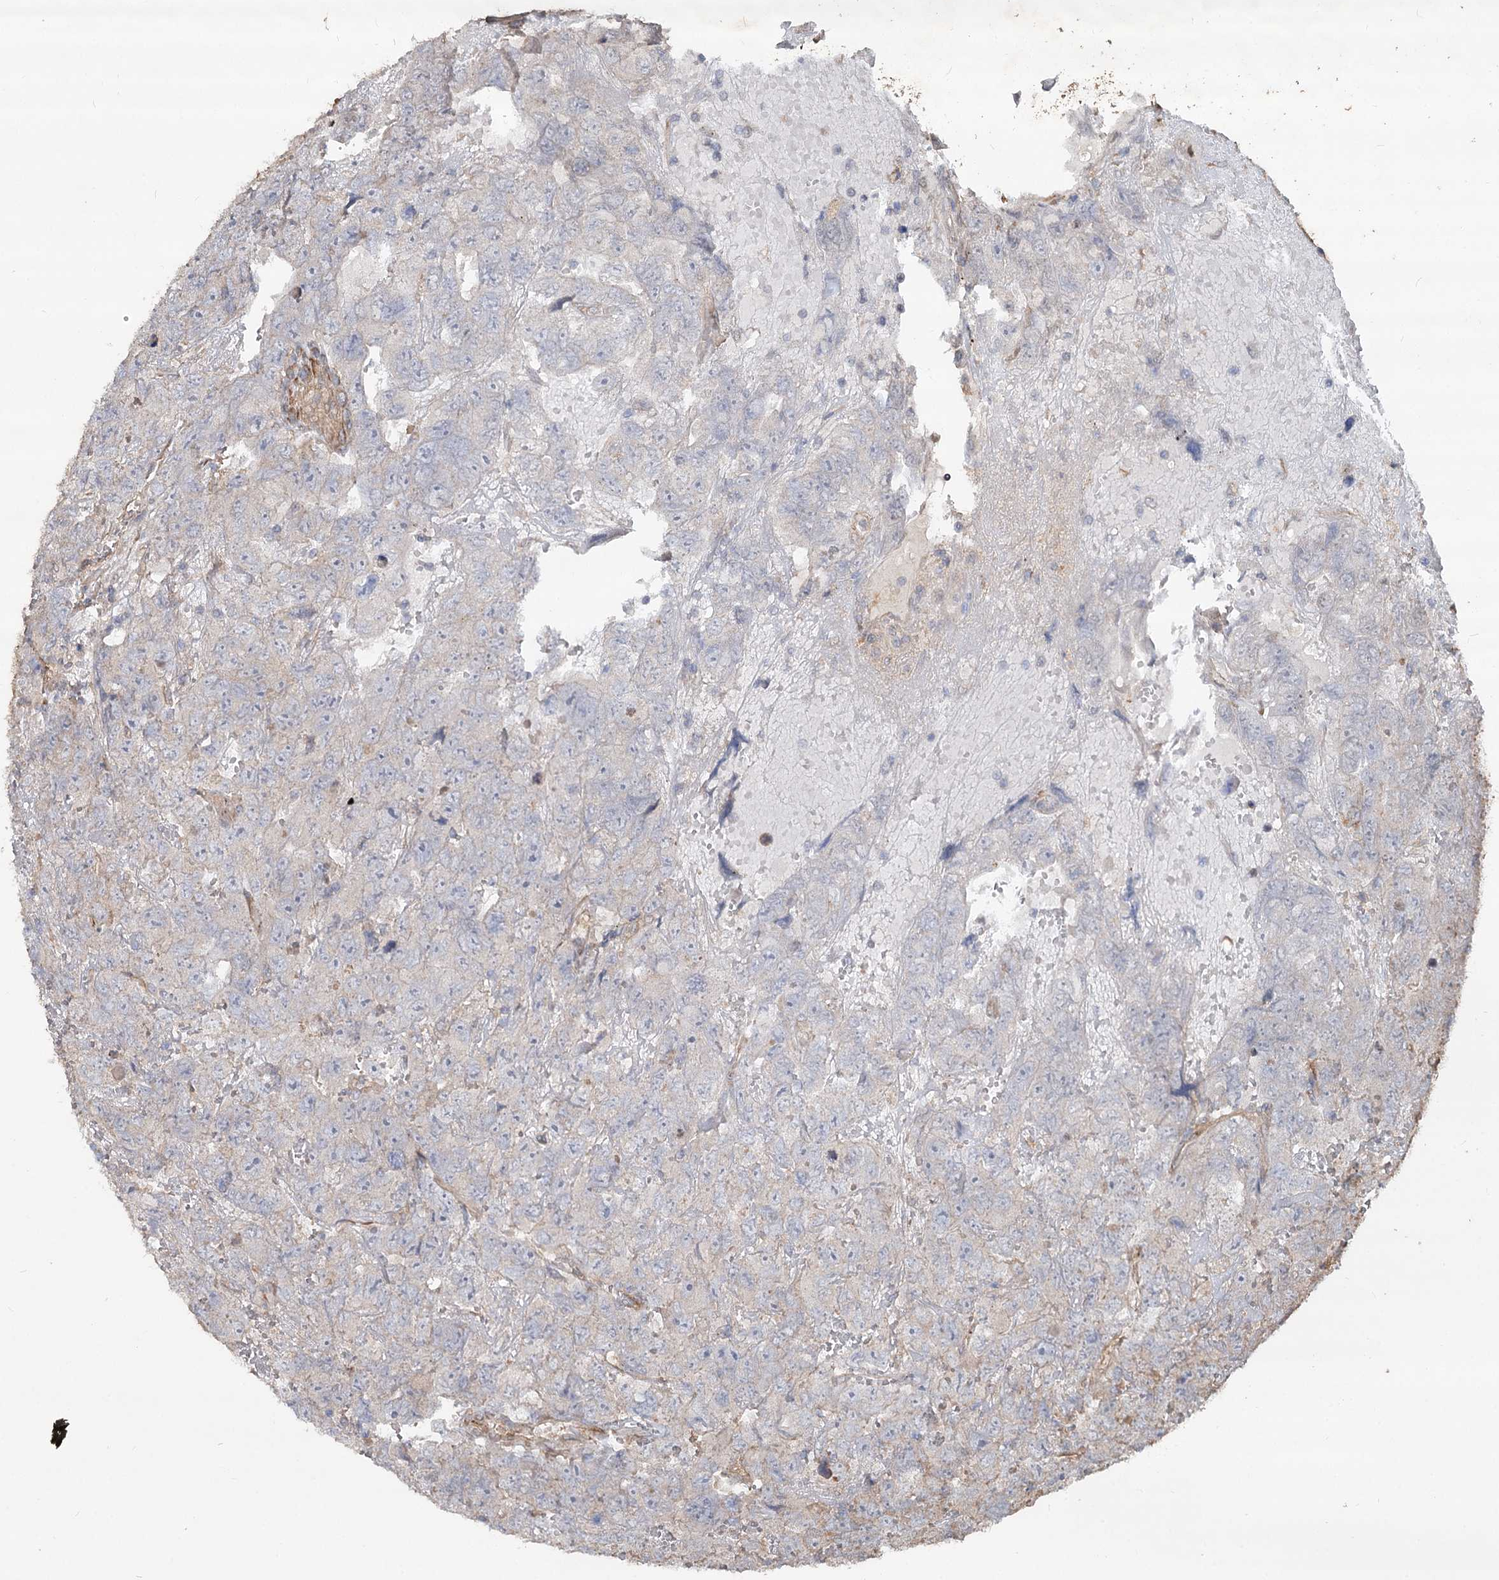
{"staining": {"intensity": "negative", "quantity": "none", "location": "none"}, "tissue": "testis cancer", "cell_type": "Tumor cells", "image_type": "cancer", "snomed": [{"axis": "morphology", "description": "Carcinoma, Embryonal, NOS"}, {"axis": "topography", "description": "Testis"}], "caption": "This is an immunohistochemistry image of human testis embryonal carcinoma. There is no expression in tumor cells.", "gene": "SPART", "patient": {"sex": "male", "age": 45}}